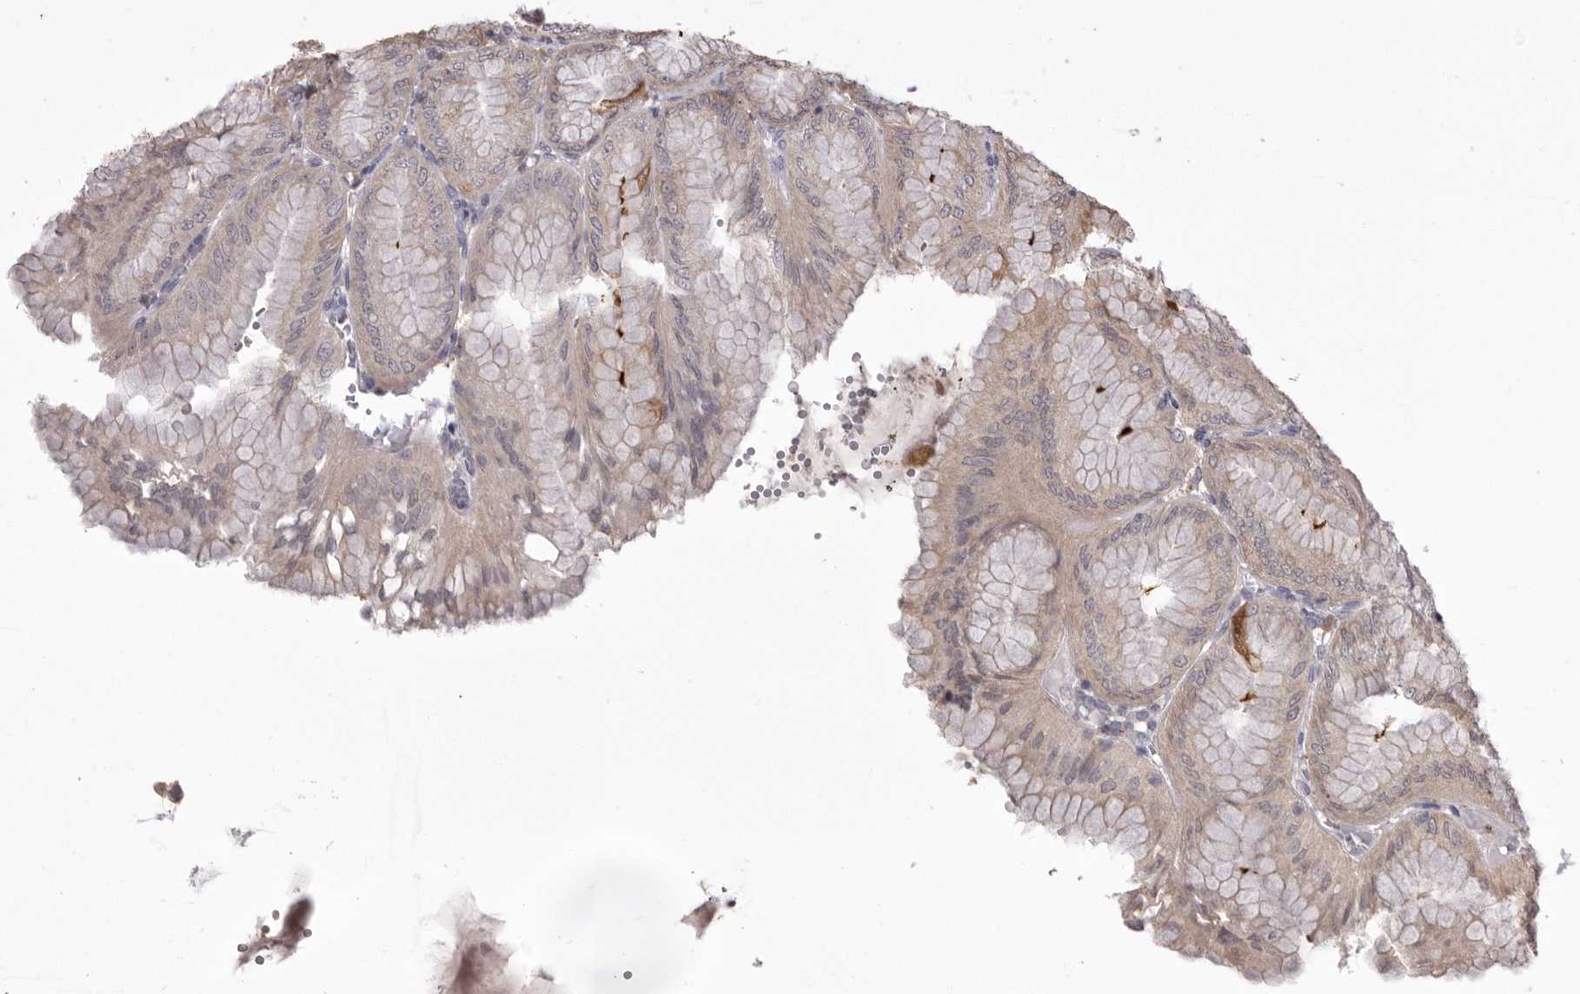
{"staining": {"intensity": "weak", "quantity": "<25%", "location": "cytoplasmic/membranous"}, "tissue": "stomach", "cell_type": "Glandular cells", "image_type": "normal", "snomed": [{"axis": "morphology", "description": "Normal tissue, NOS"}, {"axis": "topography", "description": "Stomach, lower"}], "caption": "The immunohistochemistry photomicrograph has no significant staining in glandular cells of stomach. (Brightfield microscopy of DAB IHC at high magnification).", "gene": "MDH1", "patient": {"sex": "male", "age": 71}}